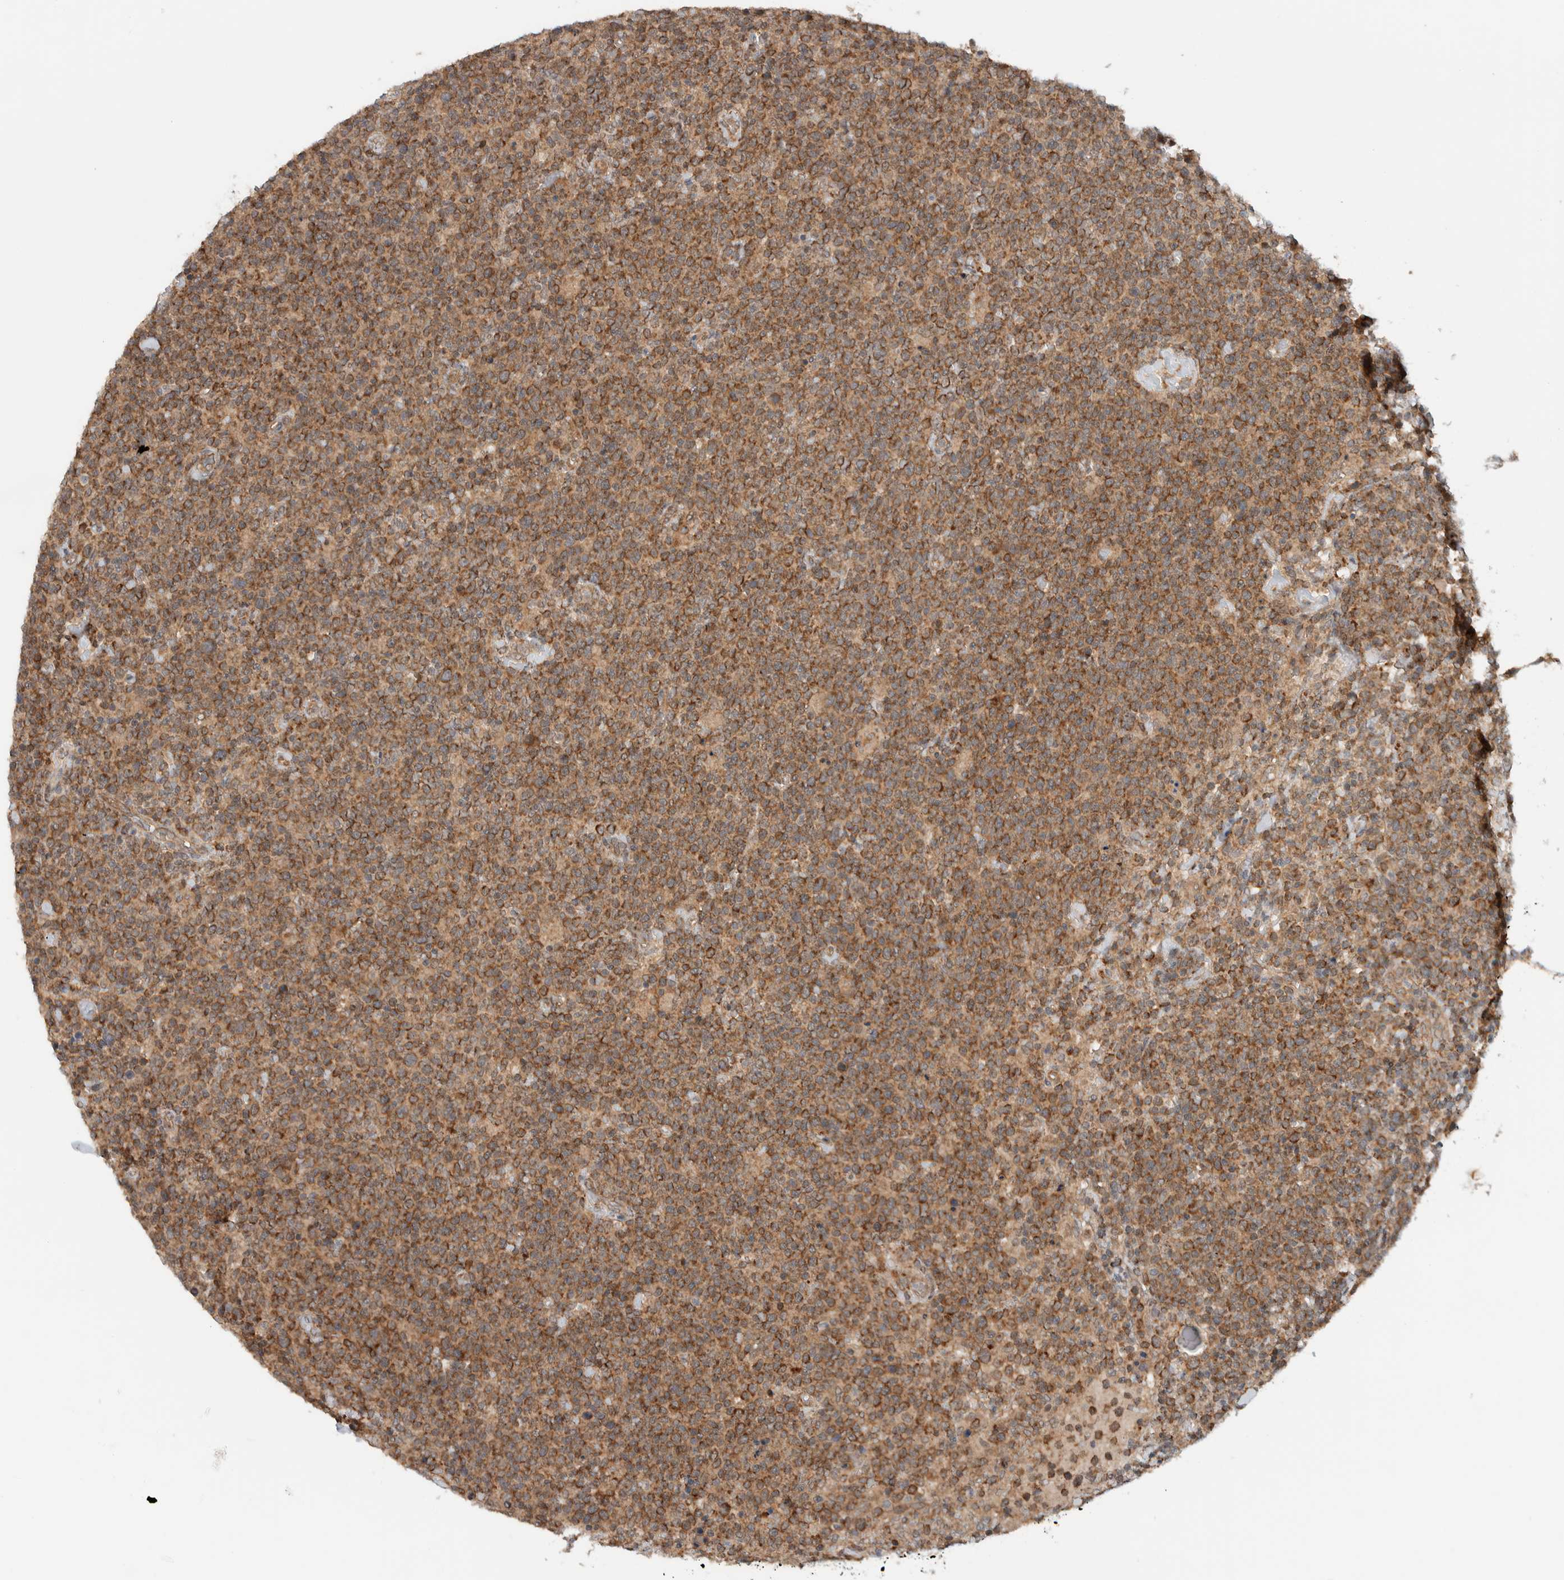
{"staining": {"intensity": "moderate", "quantity": ">75%", "location": "cytoplasmic/membranous"}, "tissue": "lymphoma", "cell_type": "Tumor cells", "image_type": "cancer", "snomed": [{"axis": "morphology", "description": "Malignant lymphoma, non-Hodgkin's type, High grade"}, {"axis": "topography", "description": "Lymph node"}], "caption": "Immunohistochemistry staining of high-grade malignant lymphoma, non-Hodgkin's type, which demonstrates medium levels of moderate cytoplasmic/membranous positivity in about >75% of tumor cells indicating moderate cytoplasmic/membranous protein staining. The staining was performed using DAB (3,3'-diaminobenzidine) (brown) for protein detection and nuclei were counterstained in hematoxylin (blue).", "gene": "KLHL6", "patient": {"sex": "male", "age": 61}}